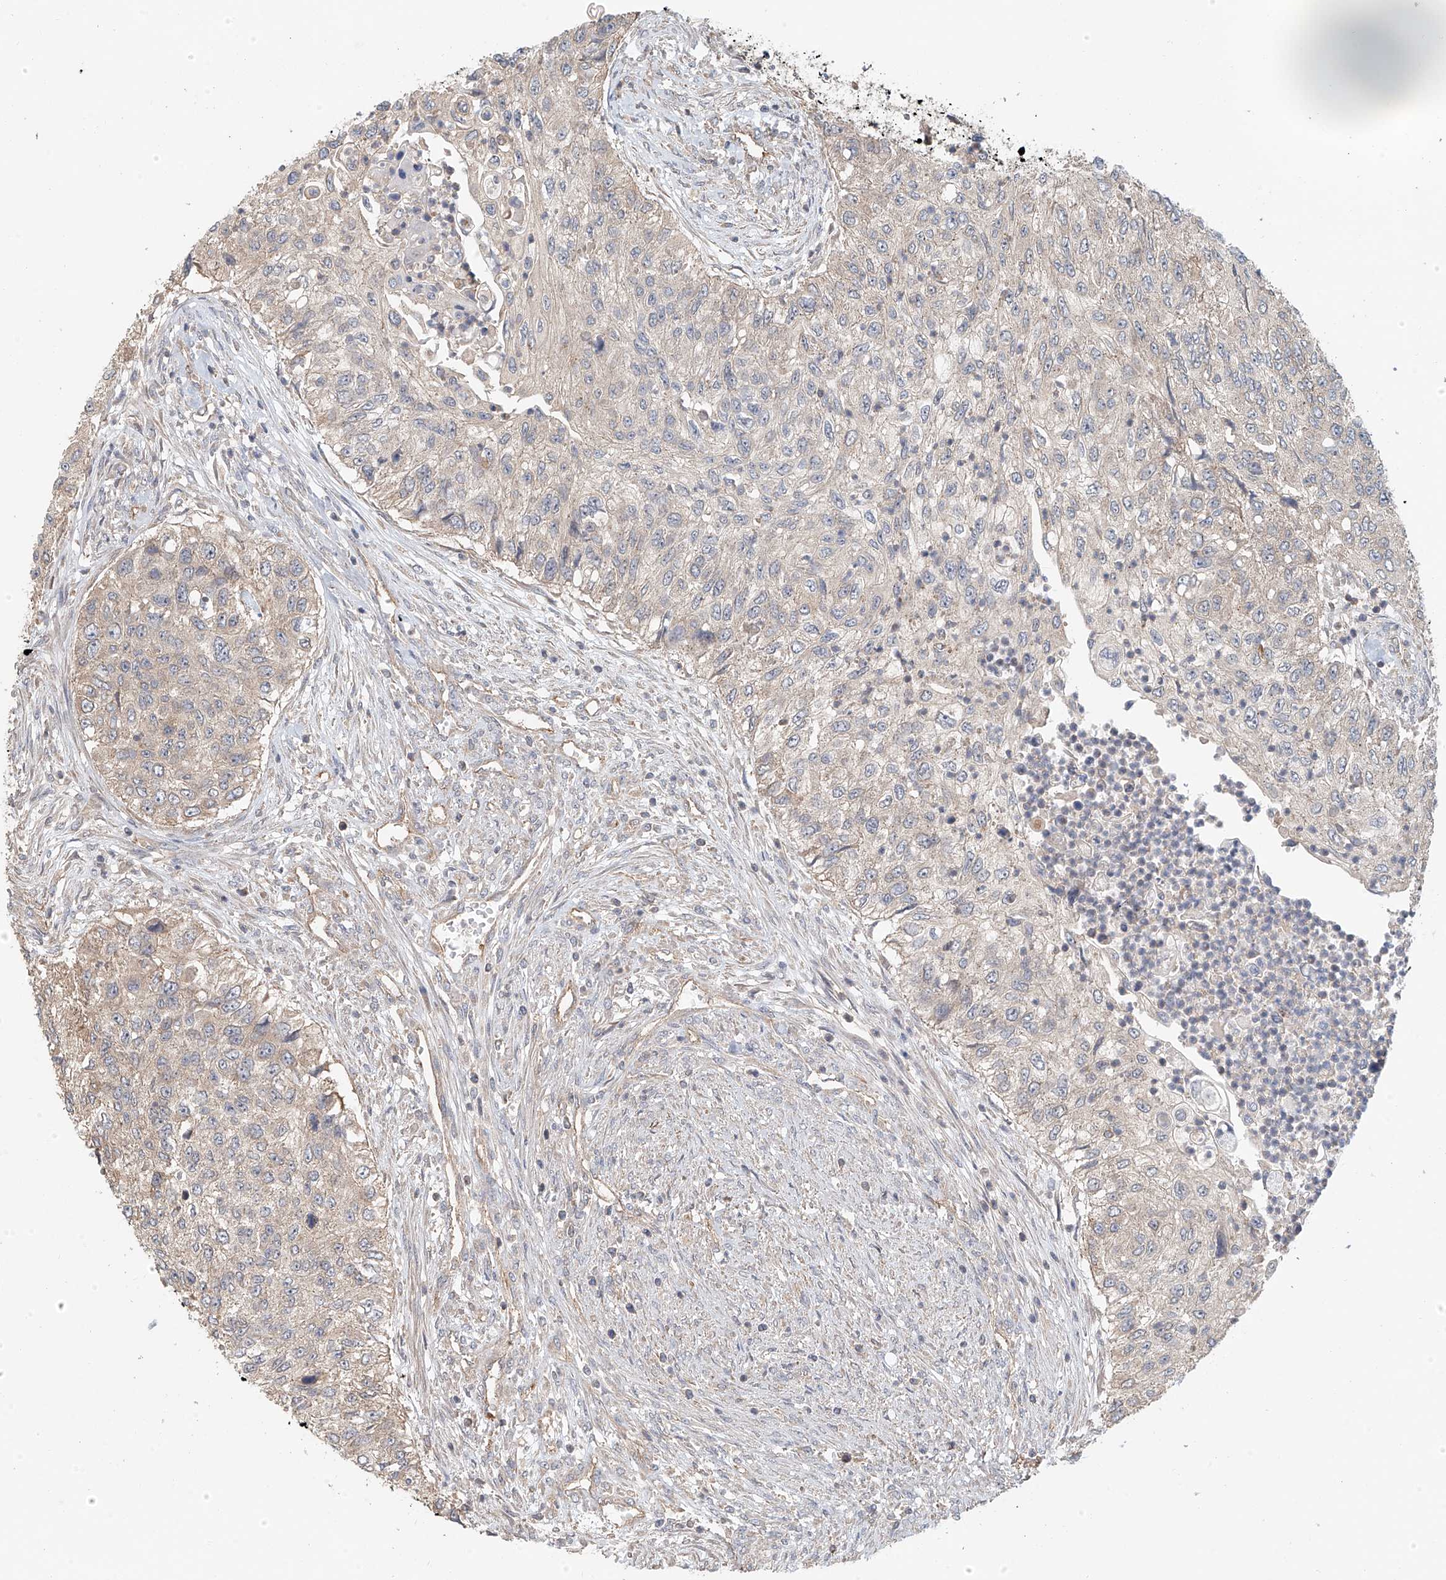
{"staining": {"intensity": "negative", "quantity": "none", "location": "none"}, "tissue": "urothelial cancer", "cell_type": "Tumor cells", "image_type": "cancer", "snomed": [{"axis": "morphology", "description": "Urothelial carcinoma, High grade"}, {"axis": "topography", "description": "Urinary bladder"}], "caption": "Immunohistochemistry of urothelial cancer demonstrates no staining in tumor cells. (Brightfield microscopy of DAB (3,3'-diaminobenzidine) IHC at high magnification).", "gene": "FRYL", "patient": {"sex": "female", "age": 60}}